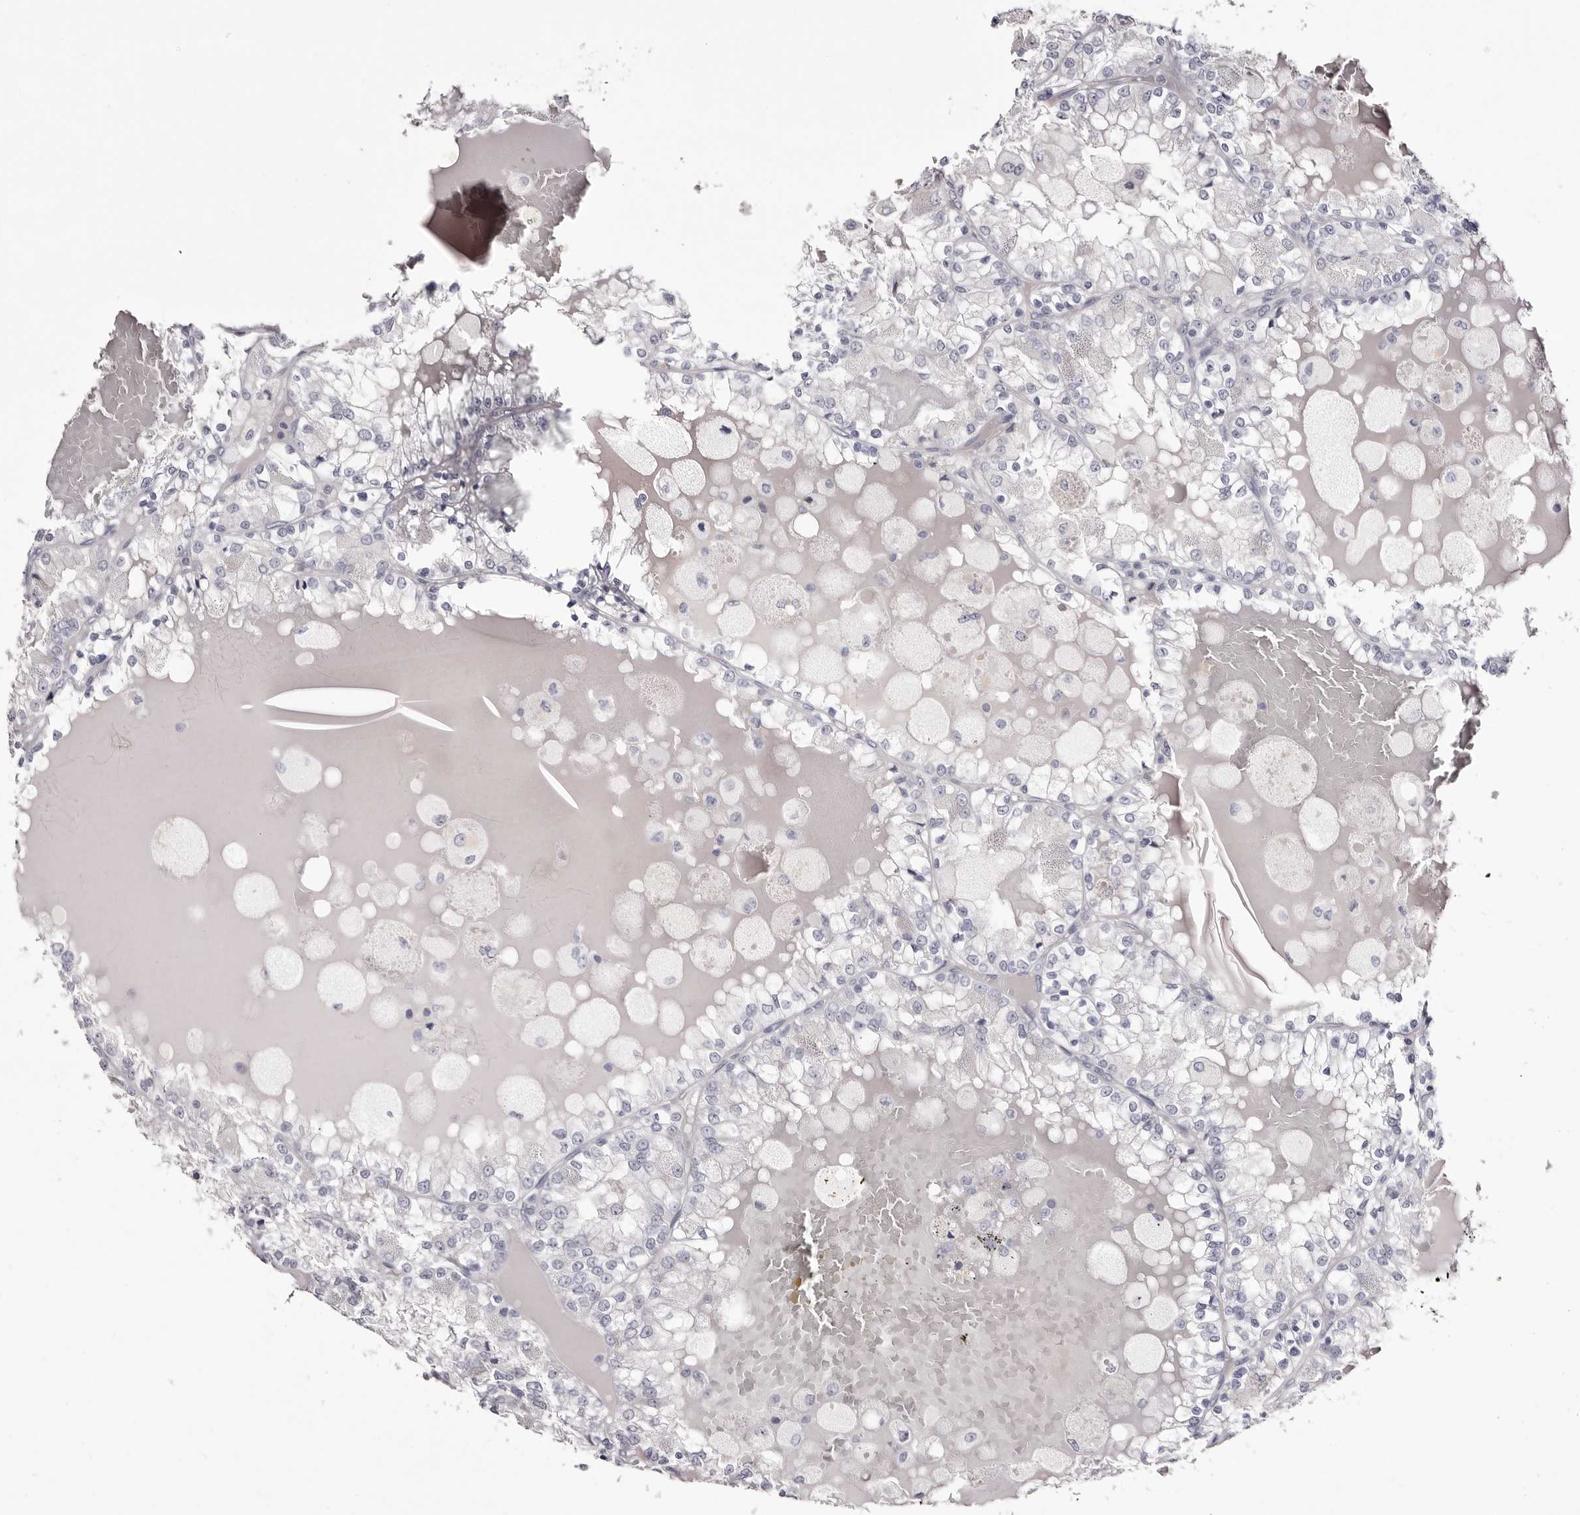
{"staining": {"intensity": "negative", "quantity": "none", "location": "none"}, "tissue": "renal cancer", "cell_type": "Tumor cells", "image_type": "cancer", "snomed": [{"axis": "morphology", "description": "Adenocarcinoma, NOS"}, {"axis": "topography", "description": "Kidney"}], "caption": "This is an immunohistochemistry photomicrograph of renal adenocarcinoma. There is no staining in tumor cells.", "gene": "CA6", "patient": {"sex": "female", "age": 56}}